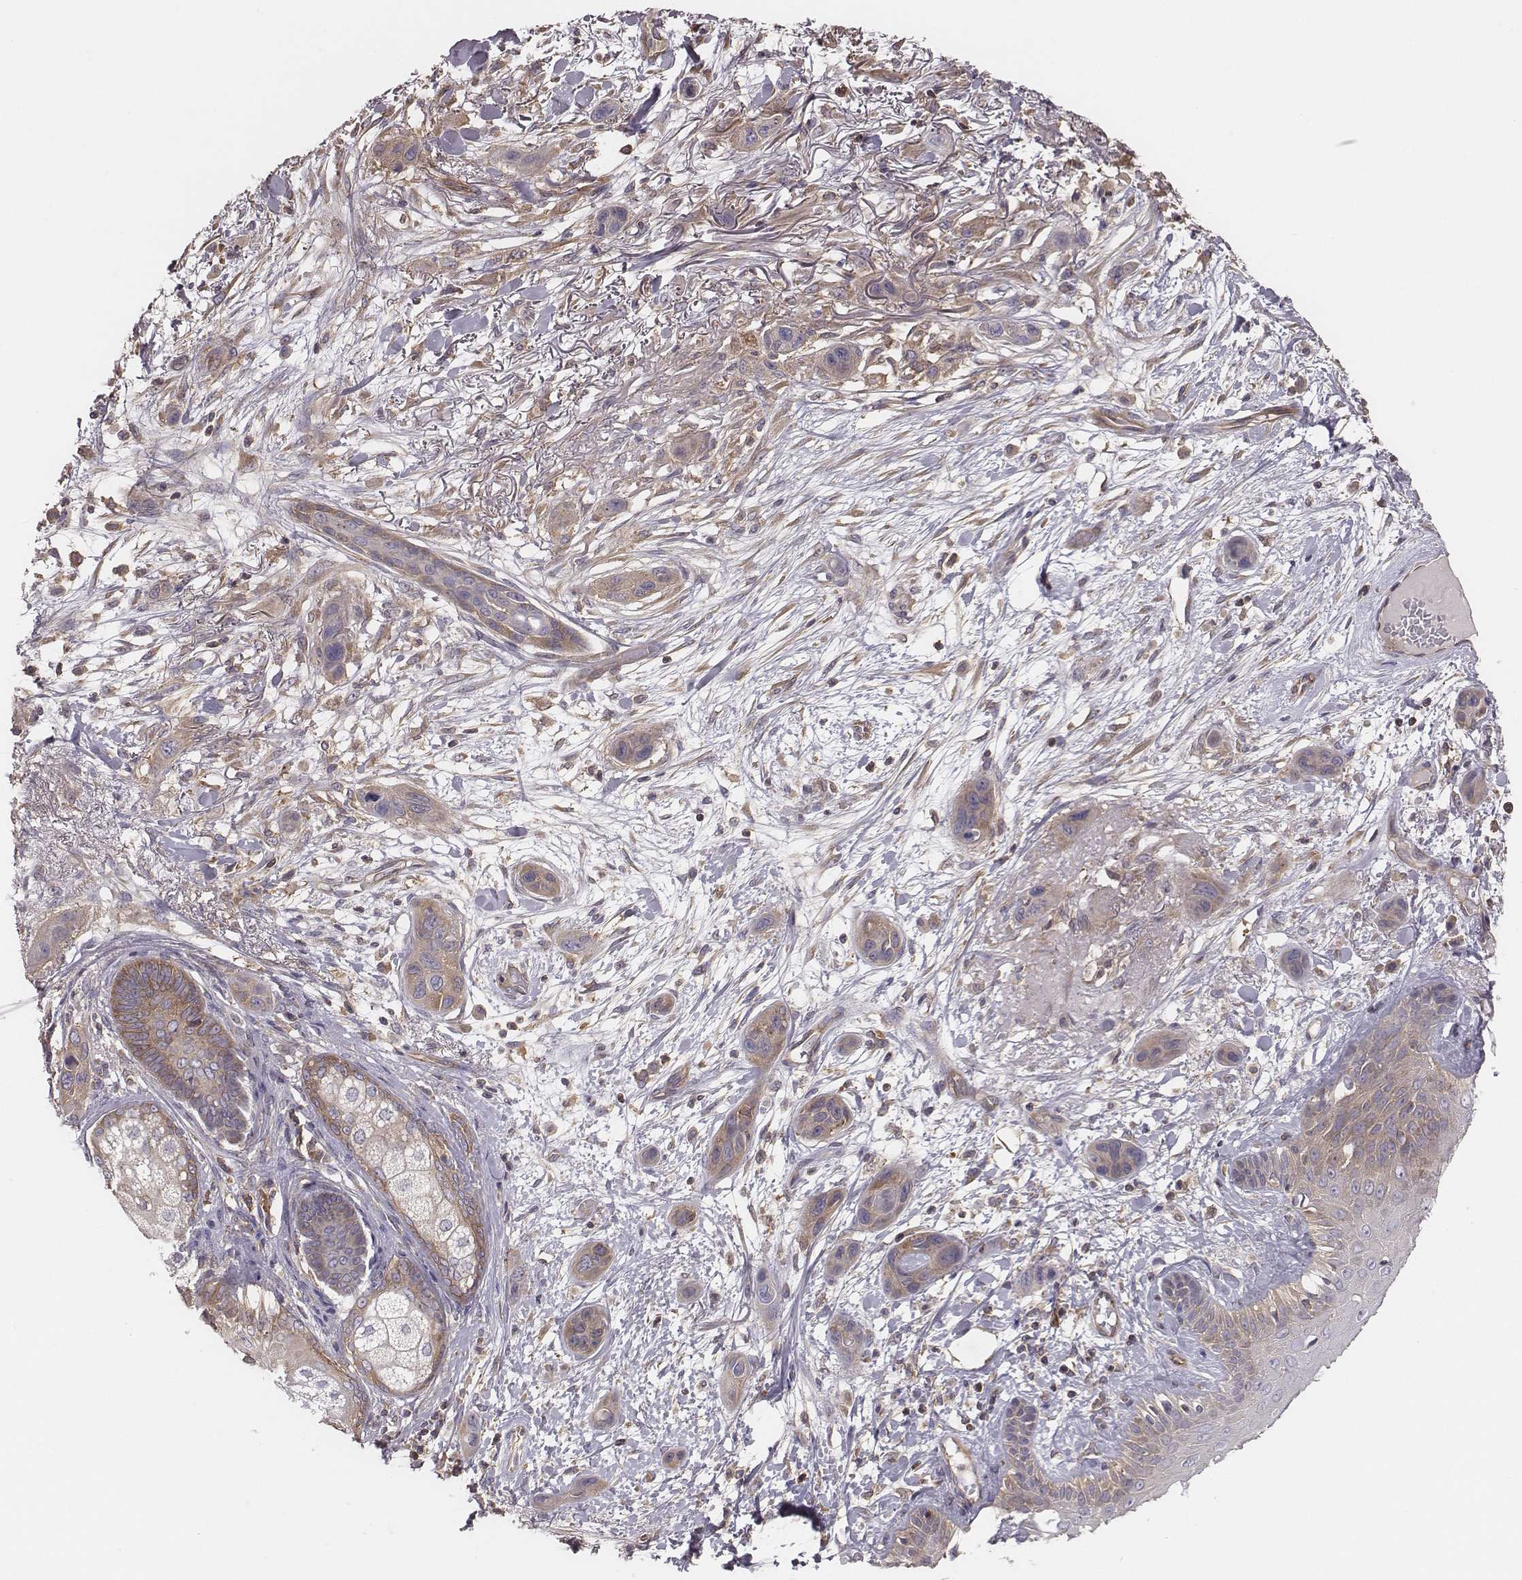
{"staining": {"intensity": "weak", "quantity": ">75%", "location": "cytoplasmic/membranous"}, "tissue": "skin cancer", "cell_type": "Tumor cells", "image_type": "cancer", "snomed": [{"axis": "morphology", "description": "Squamous cell carcinoma, NOS"}, {"axis": "topography", "description": "Skin"}], "caption": "Weak cytoplasmic/membranous expression is present in about >75% of tumor cells in skin squamous cell carcinoma.", "gene": "CAD", "patient": {"sex": "male", "age": 79}}